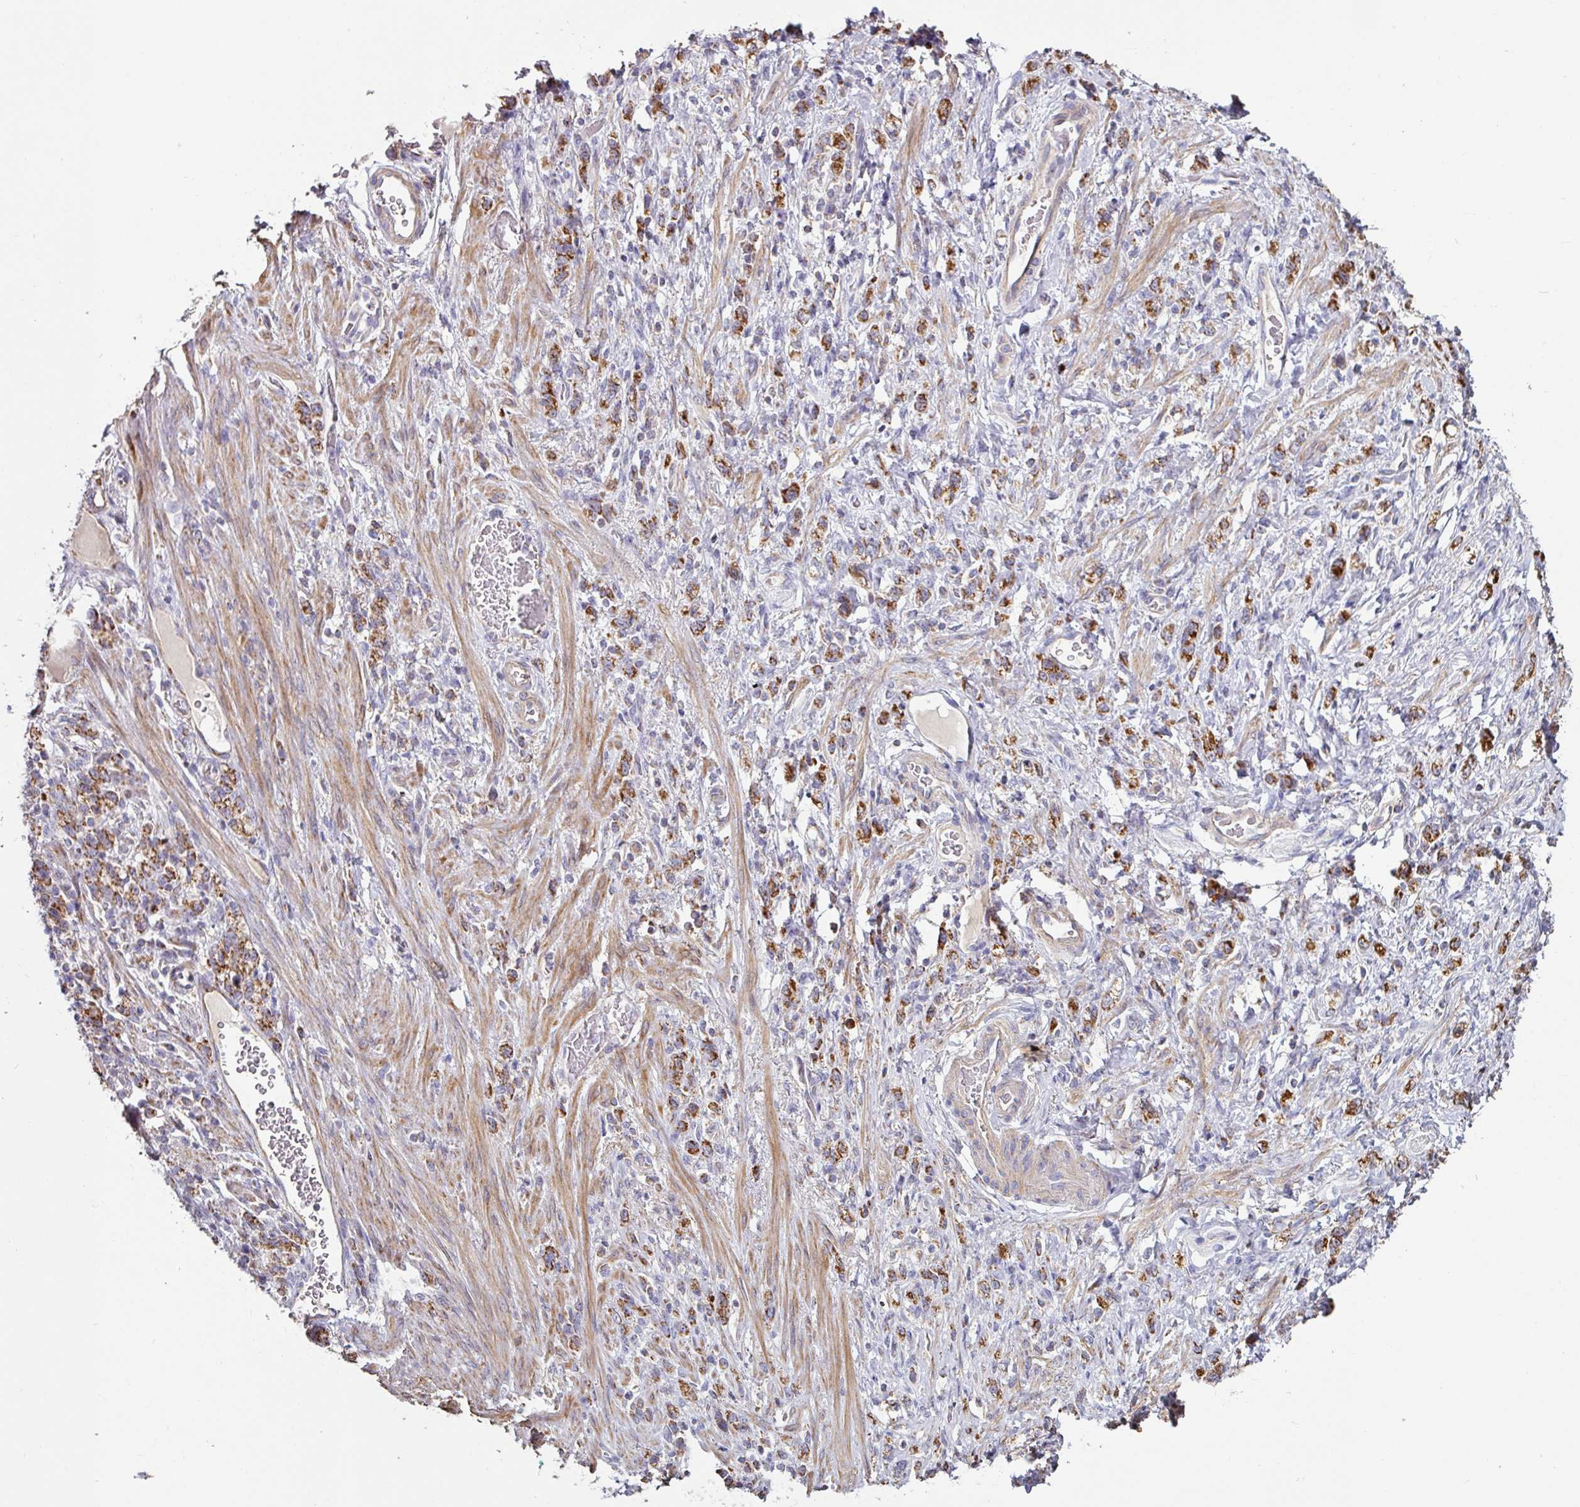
{"staining": {"intensity": "strong", "quantity": ">75%", "location": "cytoplasmic/membranous"}, "tissue": "stomach cancer", "cell_type": "Tumor cells", "image_type": "cancer", "snomed": [{"axis": "morphology", "description": "Adenocarcinoma, NOS"}, {"axis": "topography", "description": "Stomach"}], "caption": "High-power microscopy captured an immunohistochemistry (IHC) micrograph of stomach cancer, revealing strong cytoplasmic/membranous expression in about >75% of tumor cells. The staining was performed using DAB to visualize the protein expression in brown, while the nuclei were stained in blue with hematoxylin (Magnification: 20x).", "gene": "OR2D3", "patient": {"sex": "male", "age": 77}}